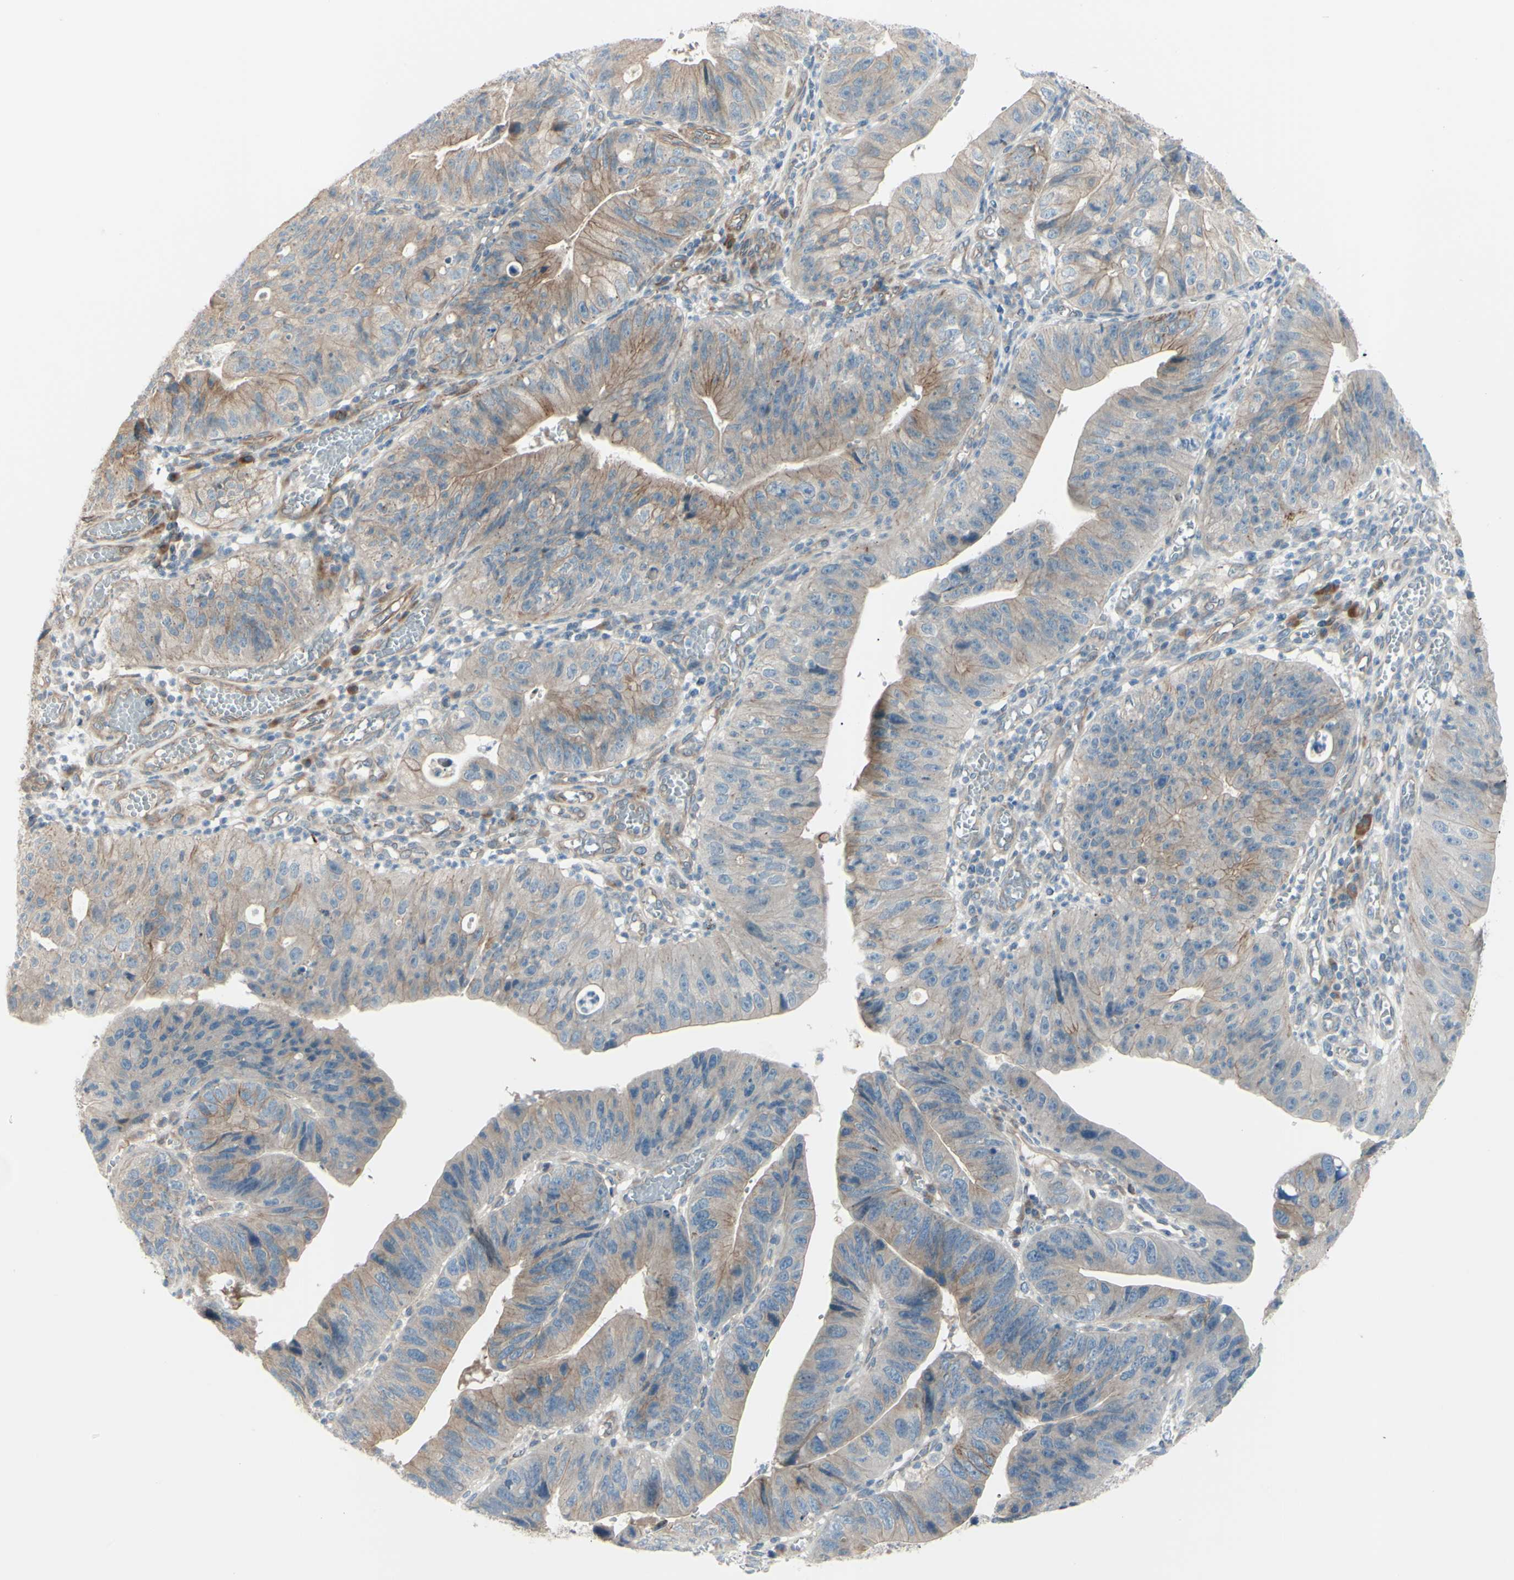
{"staining": {"intensity": "strong", "quantity": "25%-75%", "location": "cytoplasmic/membranous"}, "tissue": "stomach cancer", "cell_type": "Tumor cells", "image_type": "cancer", "snomed": [{"axis": "morphology", "description": "Adenocarcinoma, NOS"}, {"axis": "topography", "description": "Stomach"}], "caption": "IHC micrograph of neoplastic tissue: human adenocarcinoma (stomach) stained using immunohistochemistry (IHC) displays high levels of strong protein expression localized specifically in the cytoplasmic/membranous of tumor cells, appearing as a cytoplasmic/membranous brown color.", "gene": "LRRK1", "patient": {"sex": "male", "age": 59}}